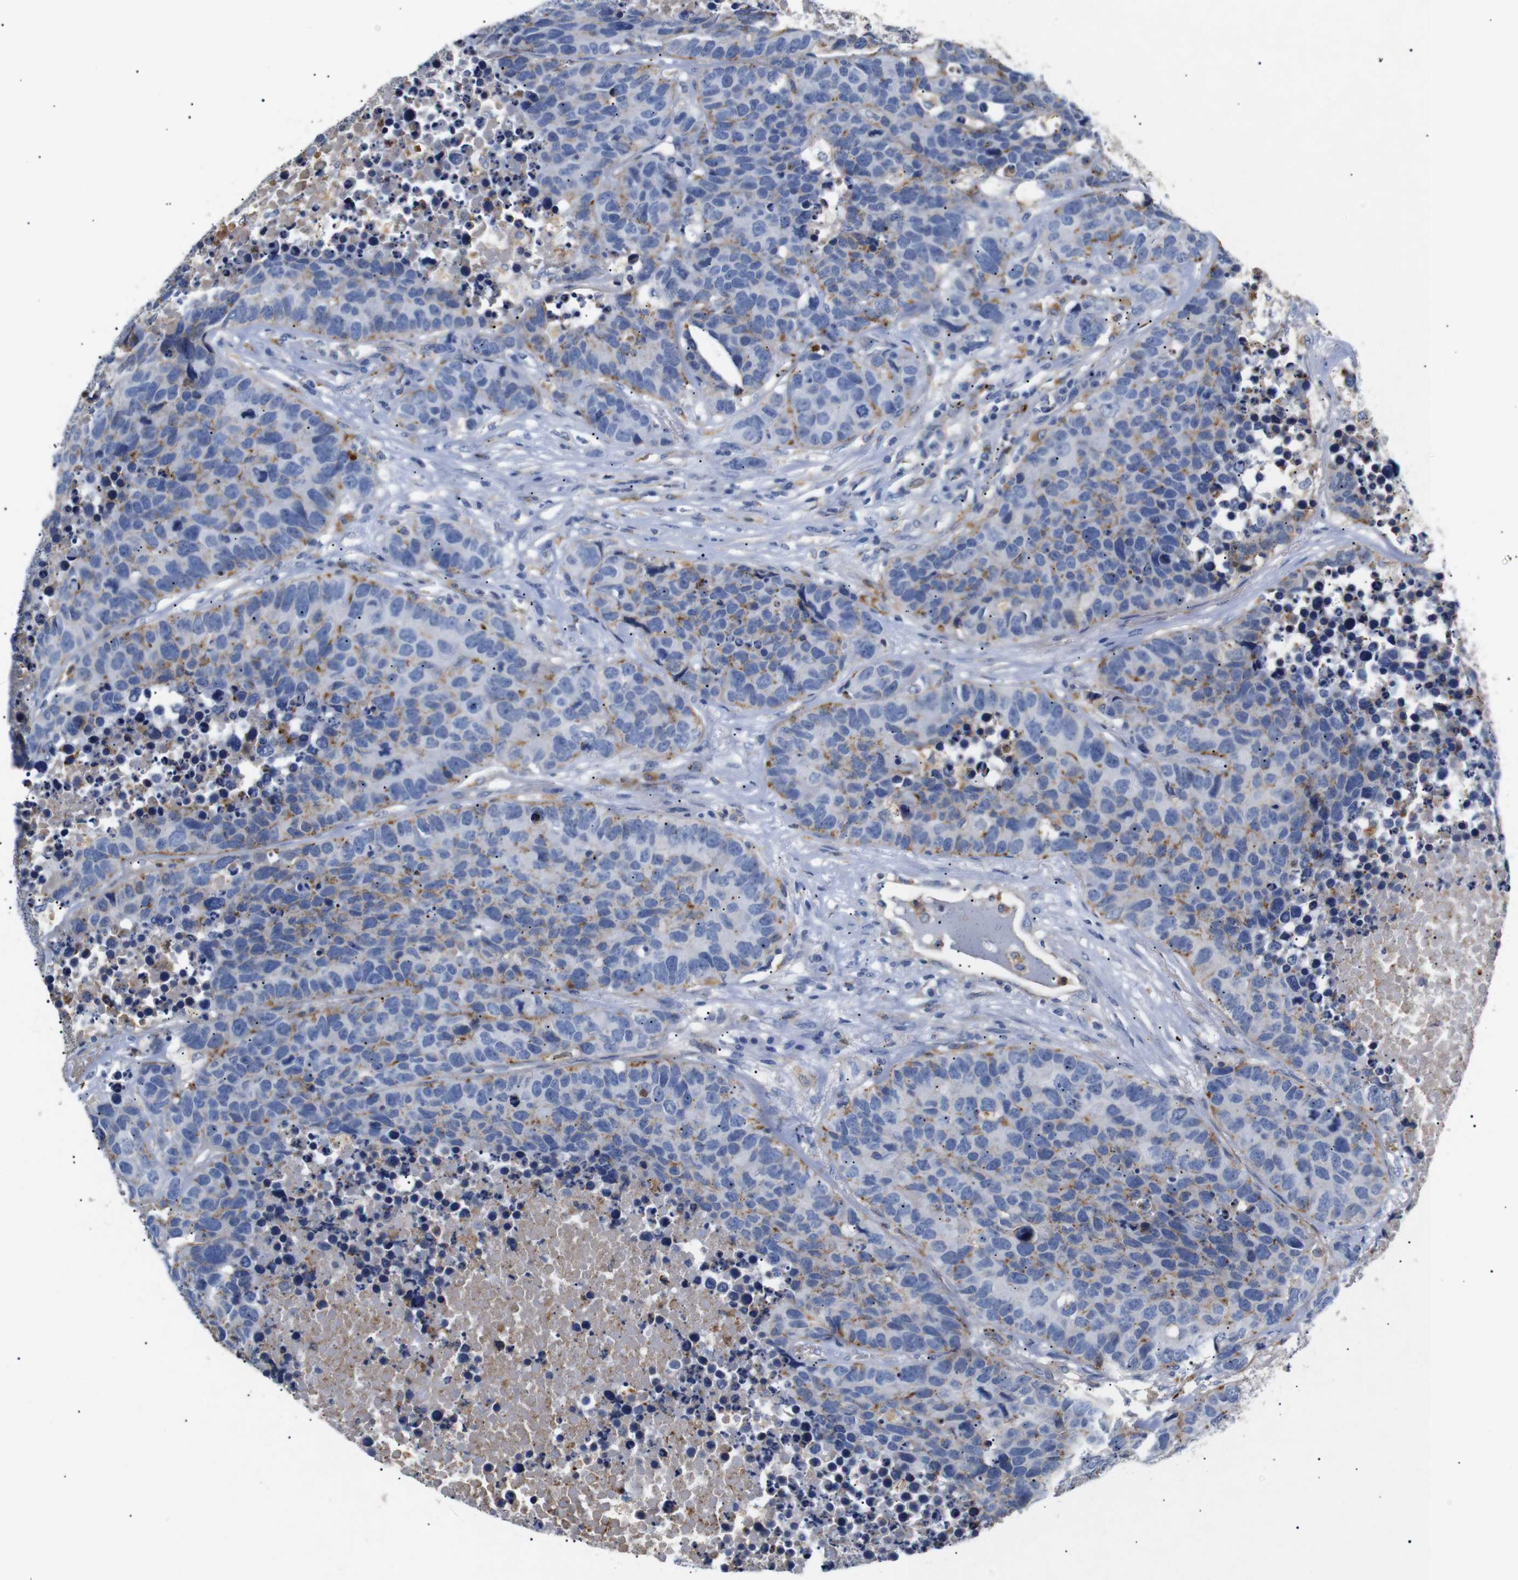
{"staining": {"intensity": "moderate", "quantity": "<25%", "location": "cytoplasmic/membranous"}, "tissue": "carcinoid", "cell_type": "Tumor cells", "image_type": "cancer", "snomed": [{"axis": "morphology", "description": "Carcinoid, malignant, NOS"}, {"axis": "topography", "description": "Lung"}], "caption": "Immunohistochemical staining of carcinoid (malignant) demonstrates moderate cytoplasmic/membranous protein expression in approximately <25% of tumor cells.", "gene": "SDCBP", "patient": {"sex": "male", "age": 60}}